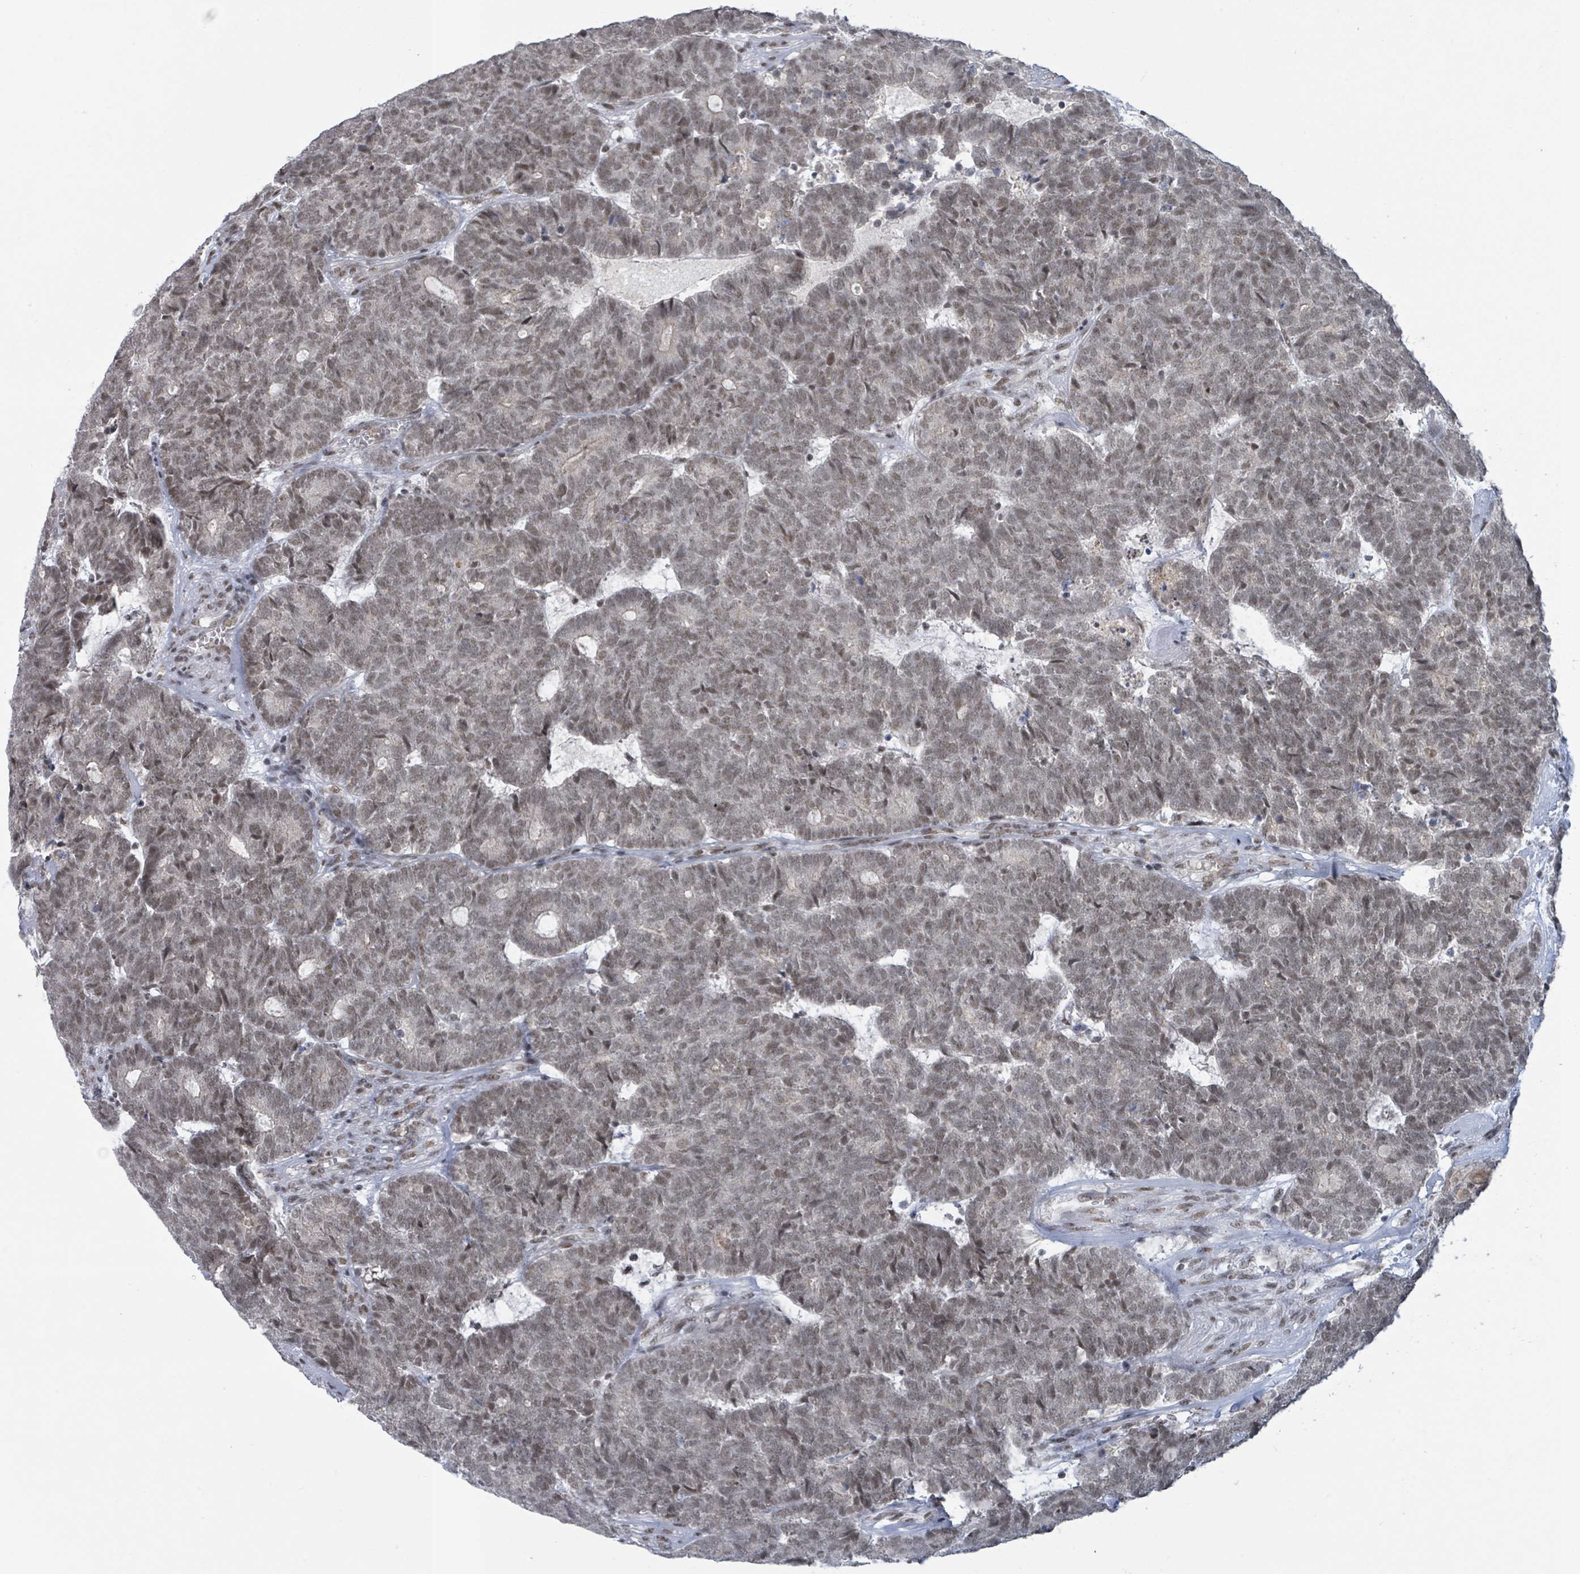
{"staining": {"intensity": "weak", "quantity": ">75%", "location": "nuclear"}, "tissue": "head and neck cancer", "cell_type": "Tumor cells", "image_type": "cancer", "snomed": [{"axis": "morphology", "description": "Adenocarcinoma, NOS"}, {"axis": "topography", "description": "Head-Neck"}], "caption": "Human head and neck cancer (adenocarcinoma) stained with a protein marker shows weak staining in tumor cells.", "gene": "BANP", "patient": {"sex": "female", "age": 81}}